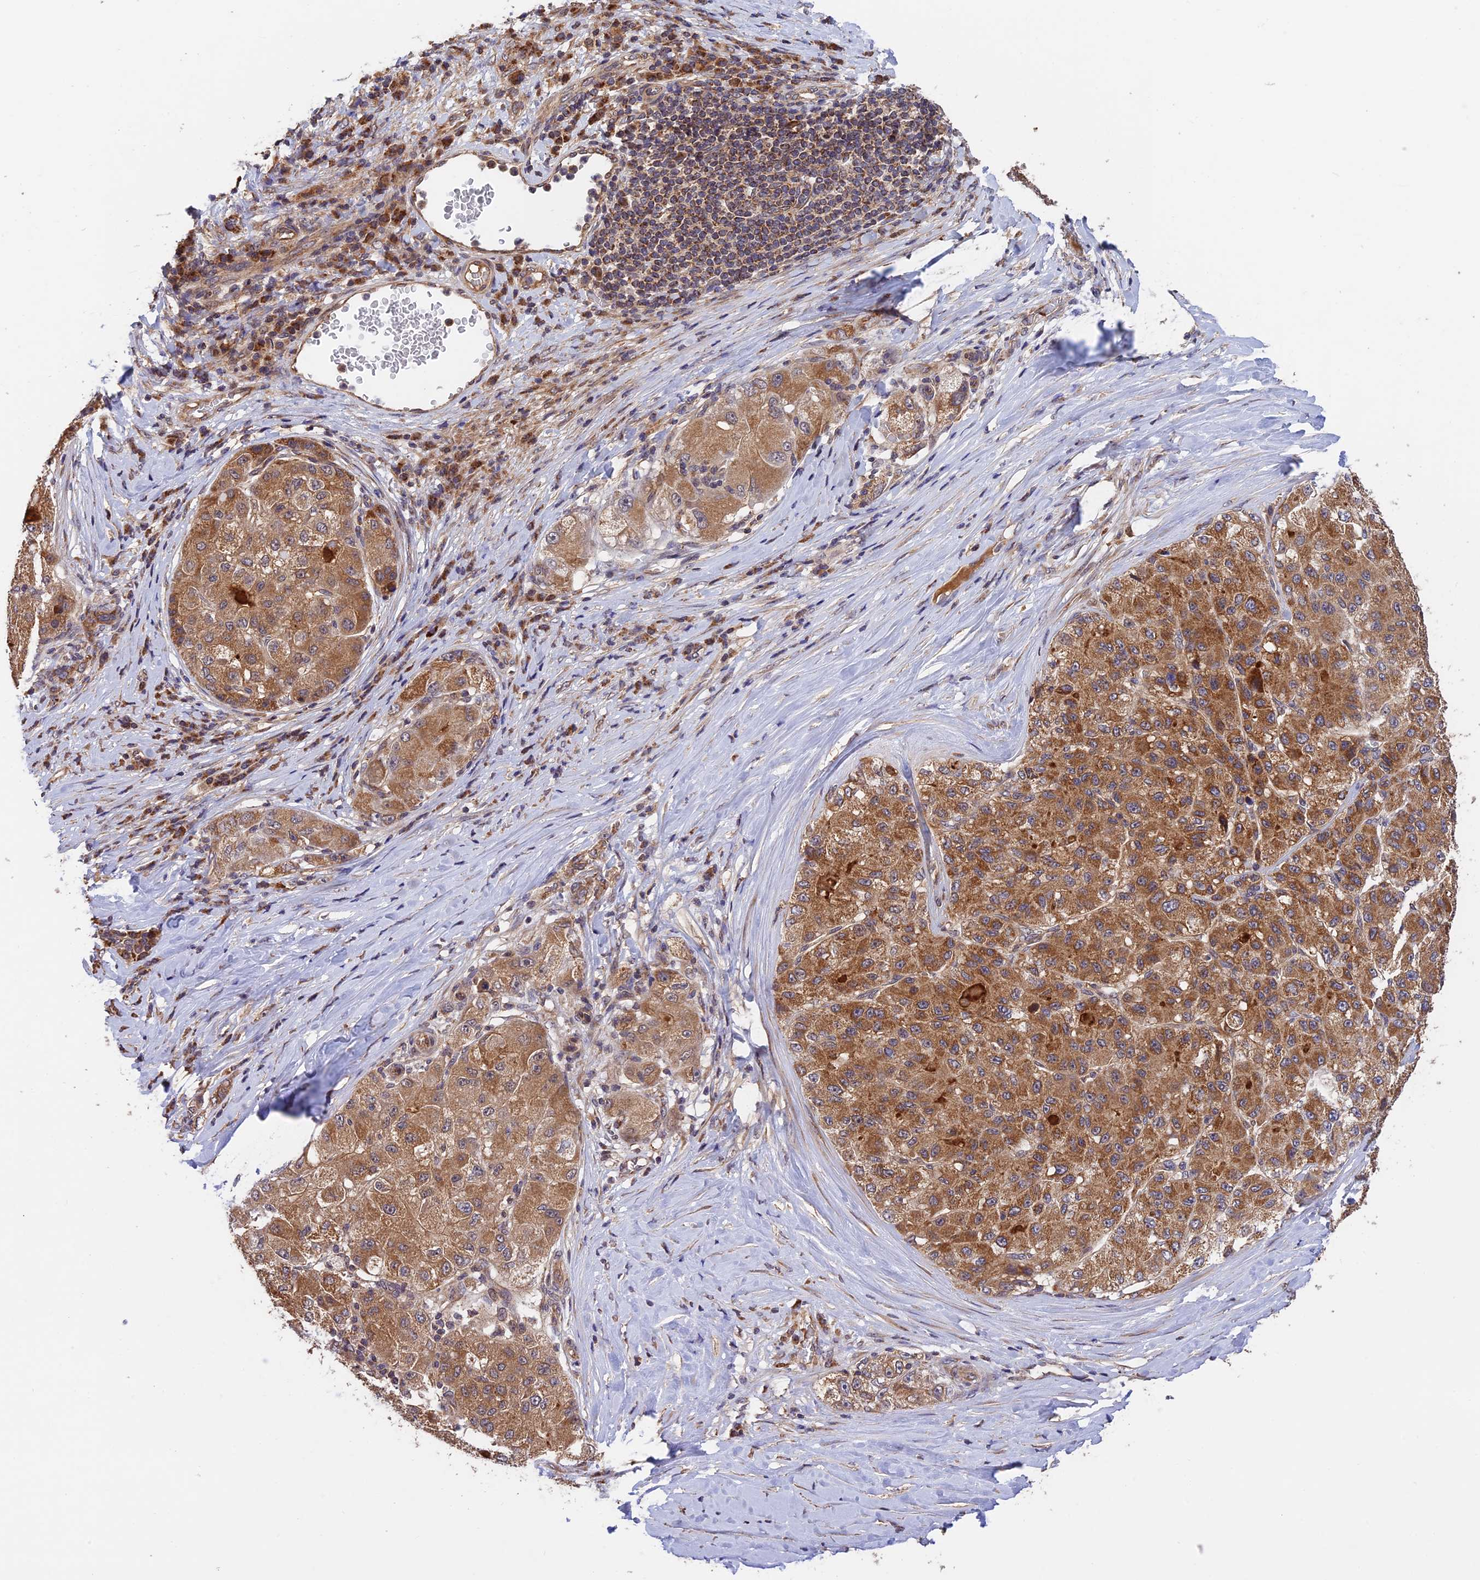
{"staining": {"intensity": "moderate", "quantity": ">75%", "location": "cytoplasmic/membranous"}, "tissue": "liver cancer", "cell_type": "Tumor cells", "image_type": "cancer", "snomed": [{"axis": "morphology", "description": "Carcinoma, Hepatocellular, NOS"}, {"axis": "topography", "description": "Liver"}], "caption": "Immunohistochemical staining of liver hepatocellular carcinoma shows moderate cytoplasmic/membranous protein expression in approximately >75% of tumor cells.", "gene": "MNS1", "patient": {"sex": "male", "age": 80}}